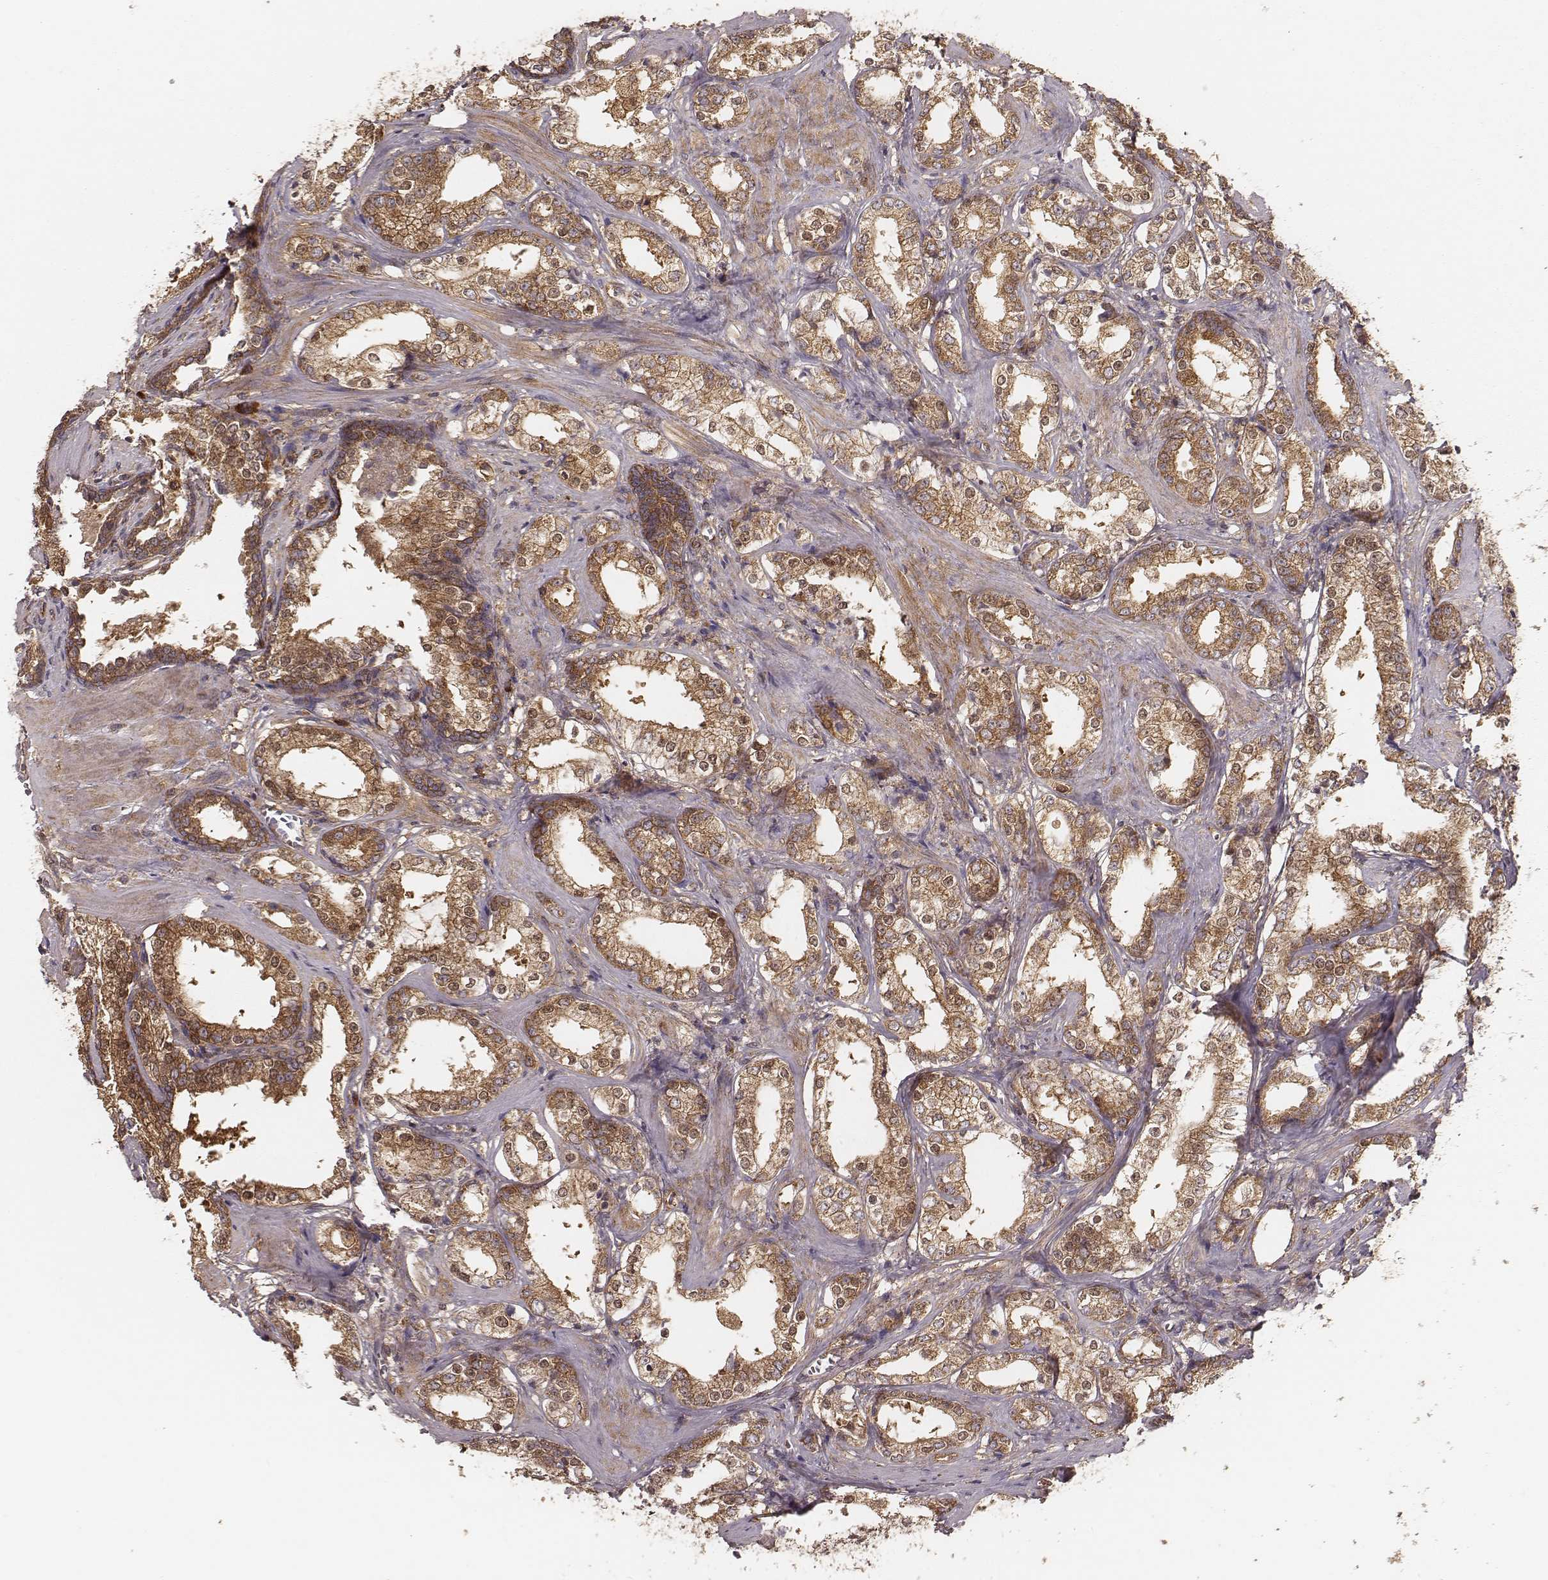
{"staining": {"intensity": "moderate", "quantity": ">75%", "location": "cytoplasmic/membranous"}, "tissue": "prostate cancer", "cell_type": "Tumor cells", "image_type": "cancer", "snomed": [{"axis": "morphology", "description": "Adenocarcinoma, NOS"}, {"axis": "topography", "description": "Prostate and seminal vesicle, NOS"}], "caption": "Tumor cells demonstrate medium levels of moderate cytoplasmic/membranous expression in about >75% of cells in human prostate cancer (adenocarcinoma).", "gene": "CARS1", "patient": {"sex": "male", "age": 63}}